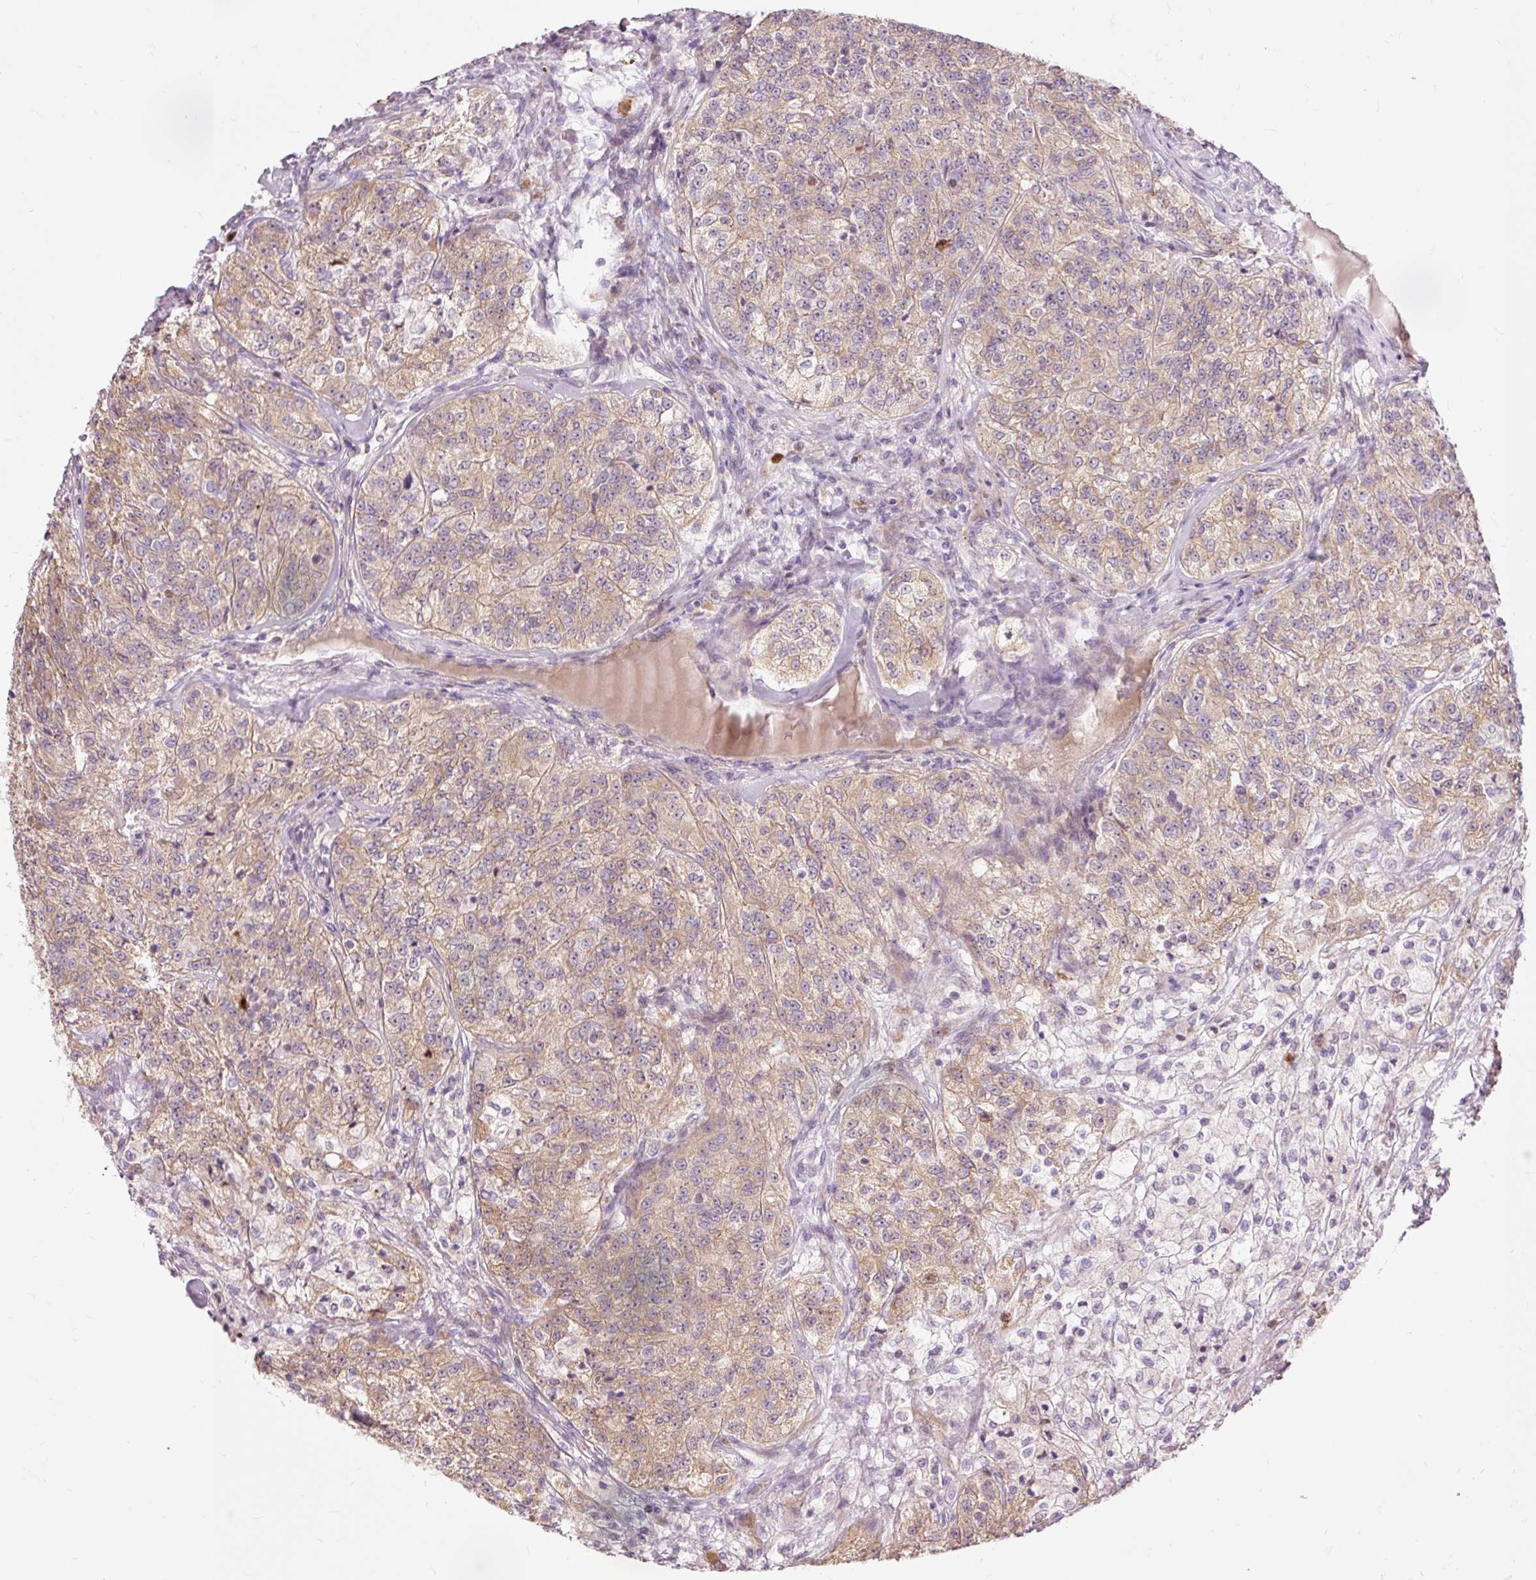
{"staining": {"intensity": "moderate", "quantity": ">75%", "location": "cytoplasmic/membranous"}, "tissue": "renal cancer", "cell_type": "Tumor cells", "image_type": "cancer", "snomed": [{"axis": "morphology", "description": "Adenocarcinoma, NOS"}, {"axis": "topography", "description": "Kidney"}], "caption": "A medium amount of moderate cytoplasmic/membranous expression is appreciated in approximately >75% of tumor cells in renal cancer (adenocarcinoma) tissue.", "gene": "PRDX5", "patient": {"sex": "female", "age": 63}}